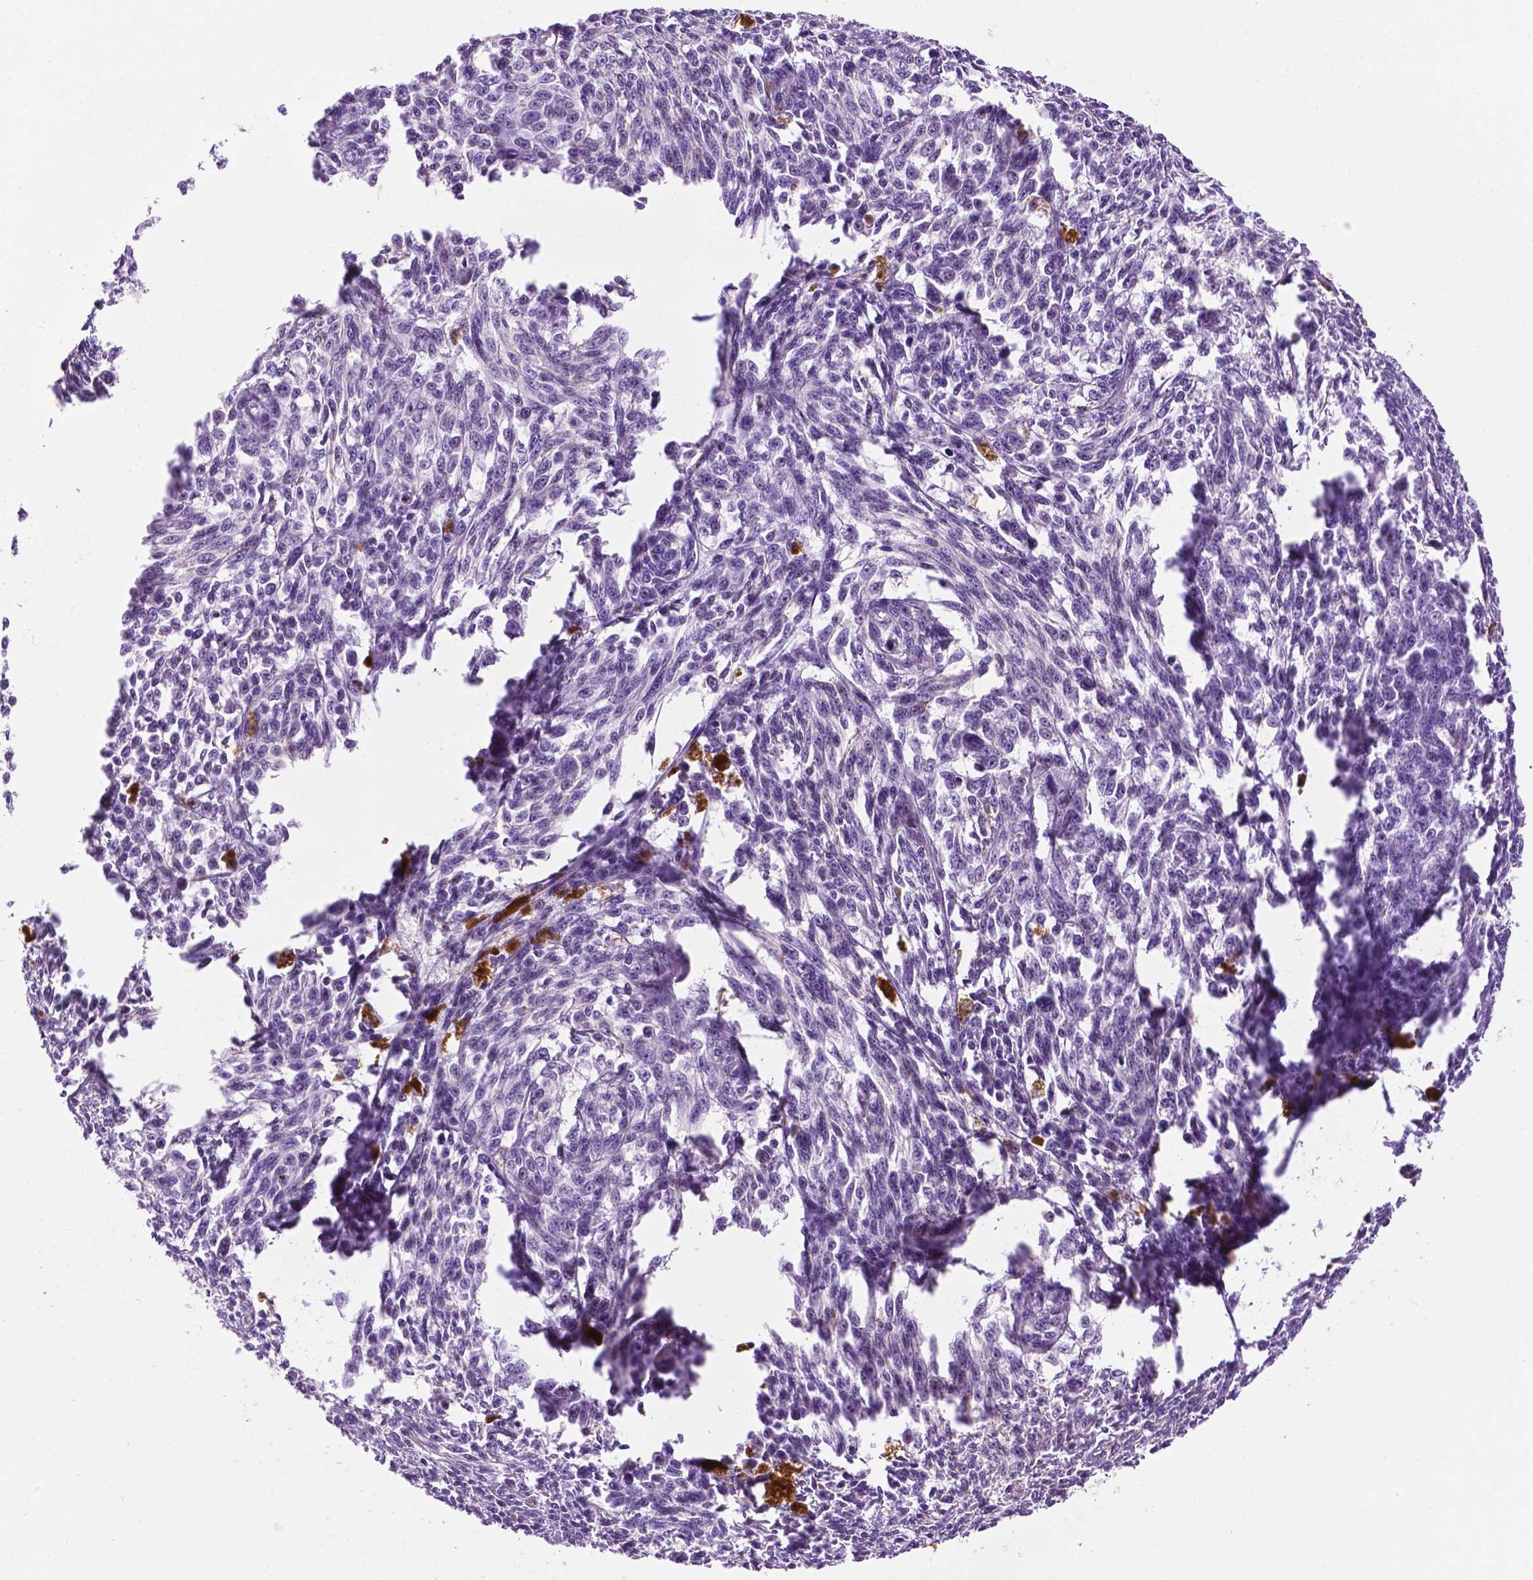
{"staining": {"intensity": "negative", "quantity": "none", "location": "none"}, "tissue": "melanoma", "cell_type": "Tumor cells", "image_type": "cancer", "snomed": [{"axis": "morphology", "description": "Malignant melanoma, NOS"}, {"axis": "topography", "description": "Skin"}], "caption": "Micrograph shows no protein positivity in tumor cells of melanoma tissue.", "gene": "COL23A1", "patient": {"sex": "female", "age": 34}}